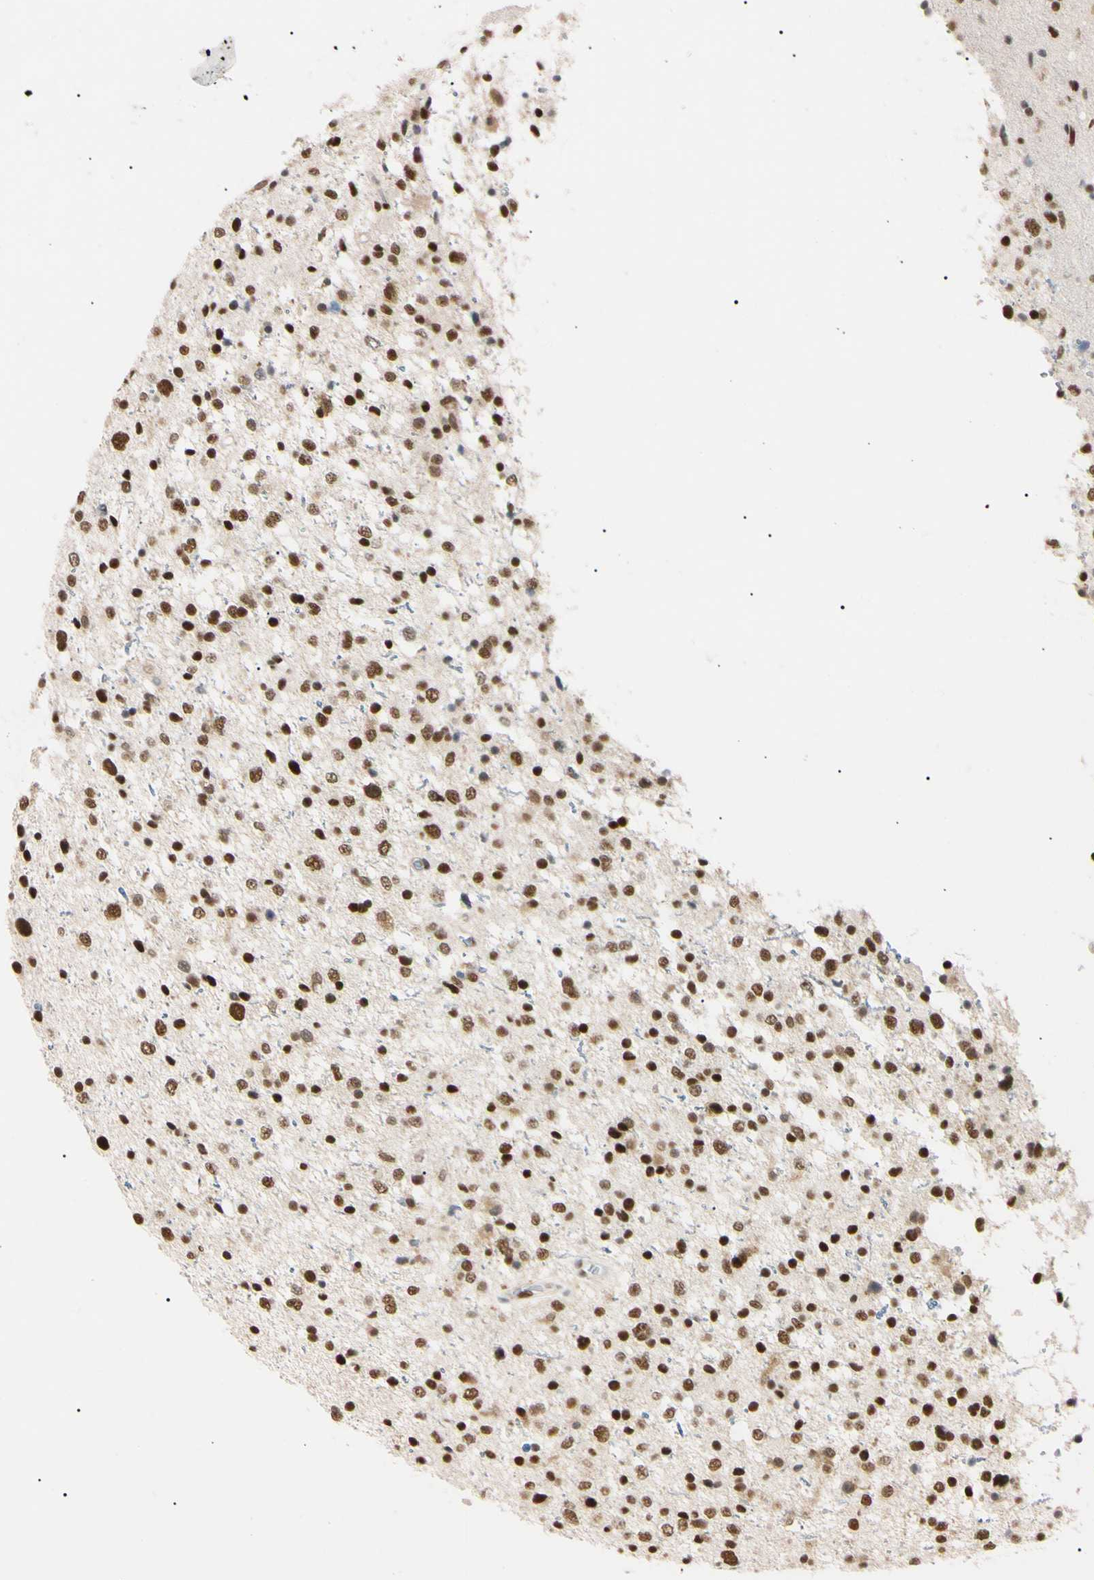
{"staining": {"intensity": "strong", "quantity": ">75%", "location": "nuclear"}, "tissue": "glioma", "cell_type": "Tumor cells", "image_type": "cancer", "snomed": [{"axis": "morphology", "description": "Glioma, malignant, Low grade"}, {"axis": "topography", "description": "Brain"}], "caption": "The histopathology image exhibits a brown stain indicating the presence of a protein in the nuclear of tumor cells in malignant low-grade glioma. (IHC, brightfield microscopy, high magnification).", "gene": "ZNF134", "patient": {"sex": "female", "age": 37}}